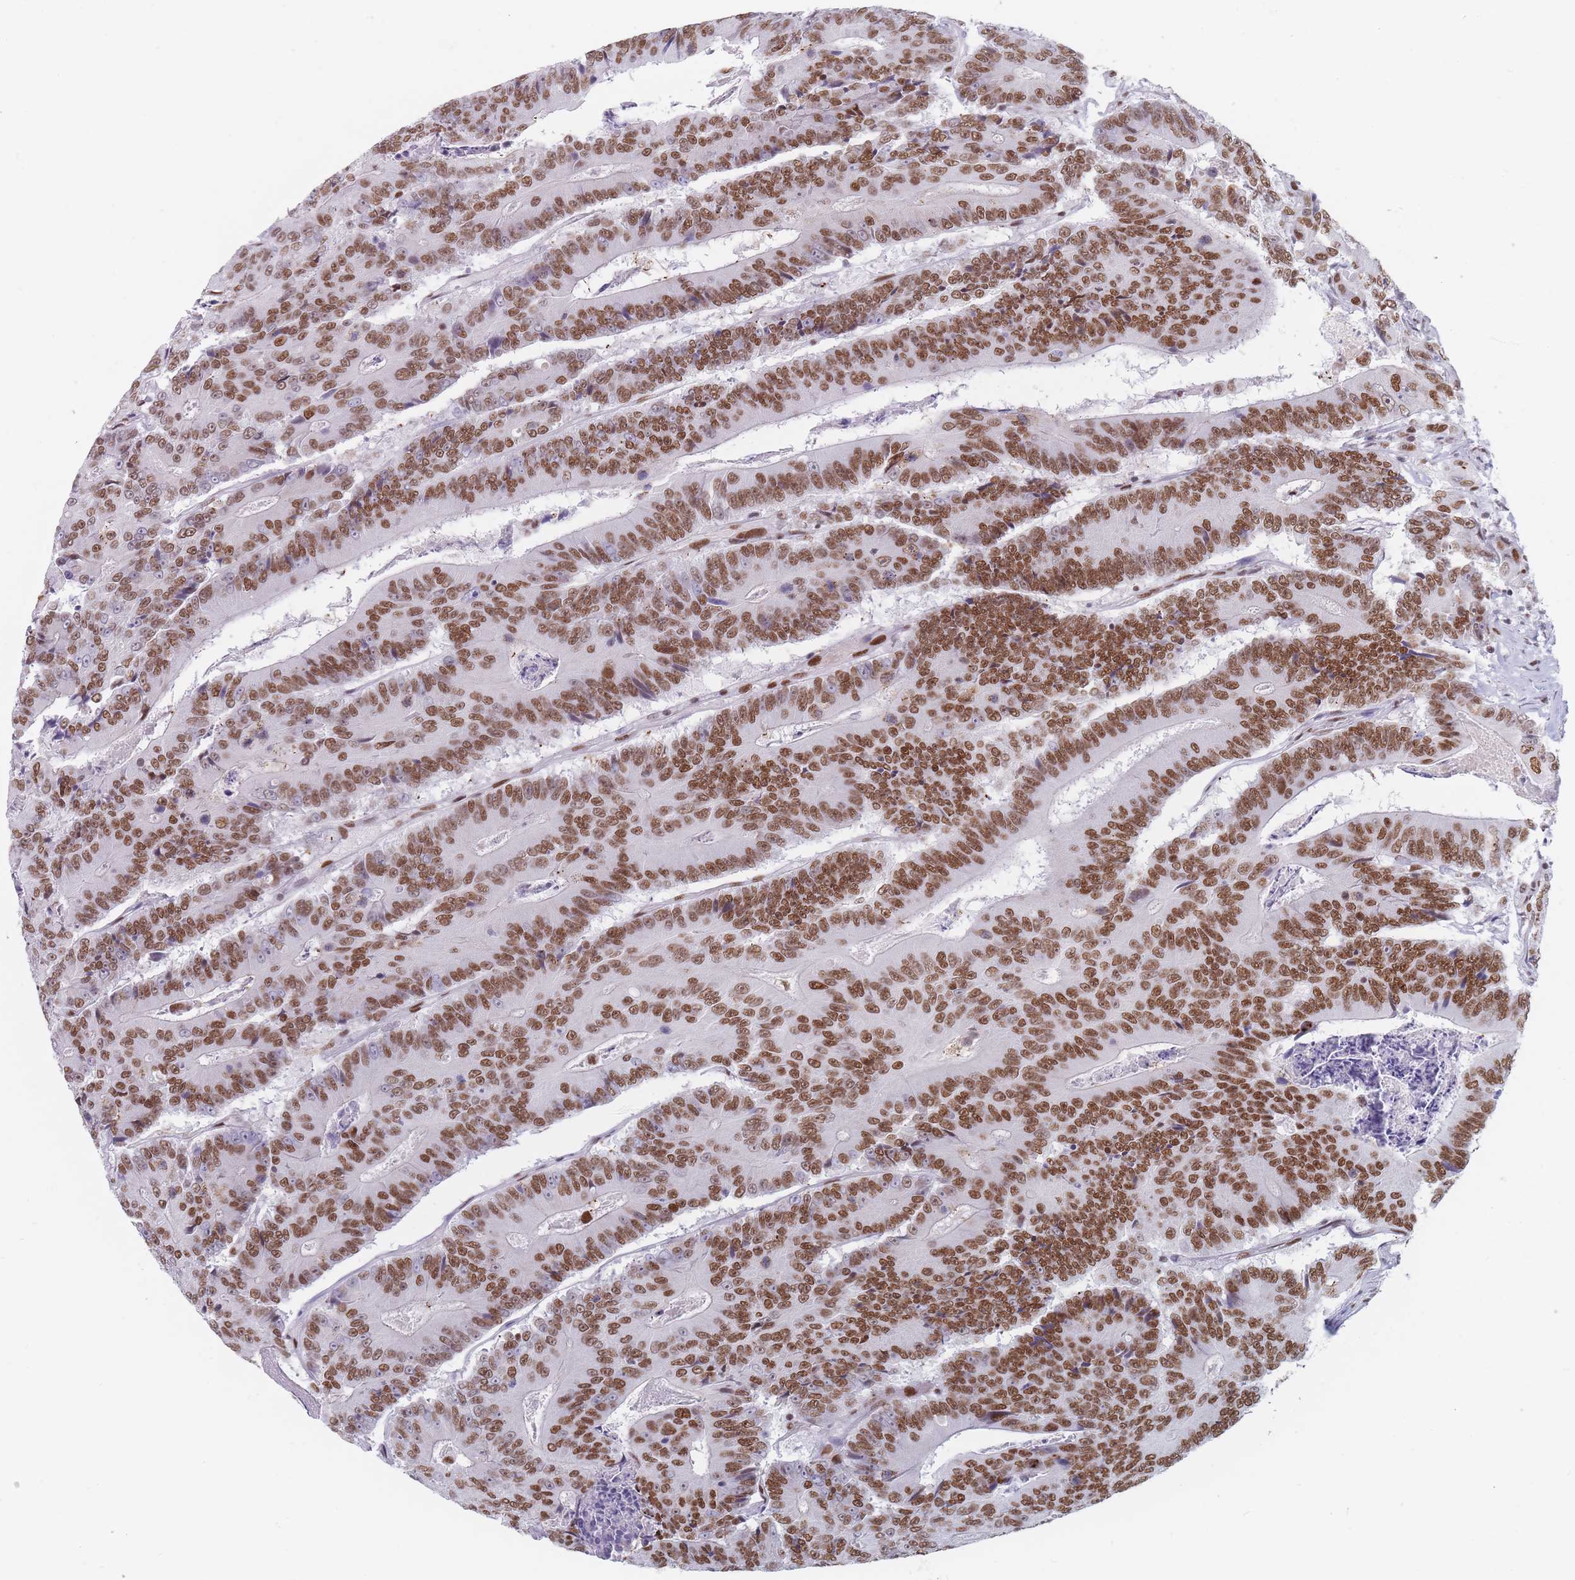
{"staining": {"intensity": "moderate", "quantity": ">75%", "location": "nuclear"}, "tissue": "colorectal cancer", "cell_type": "Tumor cells", "image_type": "cancer", "snomed": [{"axis": "morphology", "description": "Adenocarcinoma, NOS"}, {"axis": "topography", "description": "Colon"}], "caption": "The immunohistochemical stain labels moderate nuclear positivity in tumor cells of adenocarcinoma (colorectal) tissue. The protein of interest is stained brown, and the nuclei are stained in blue (DAB (3,3'-diaminobenzidine) IHC with brightfield microscopy, high magnification).", "gene": "SAFB2", "patient": {"sex": "male", "age": 83}}